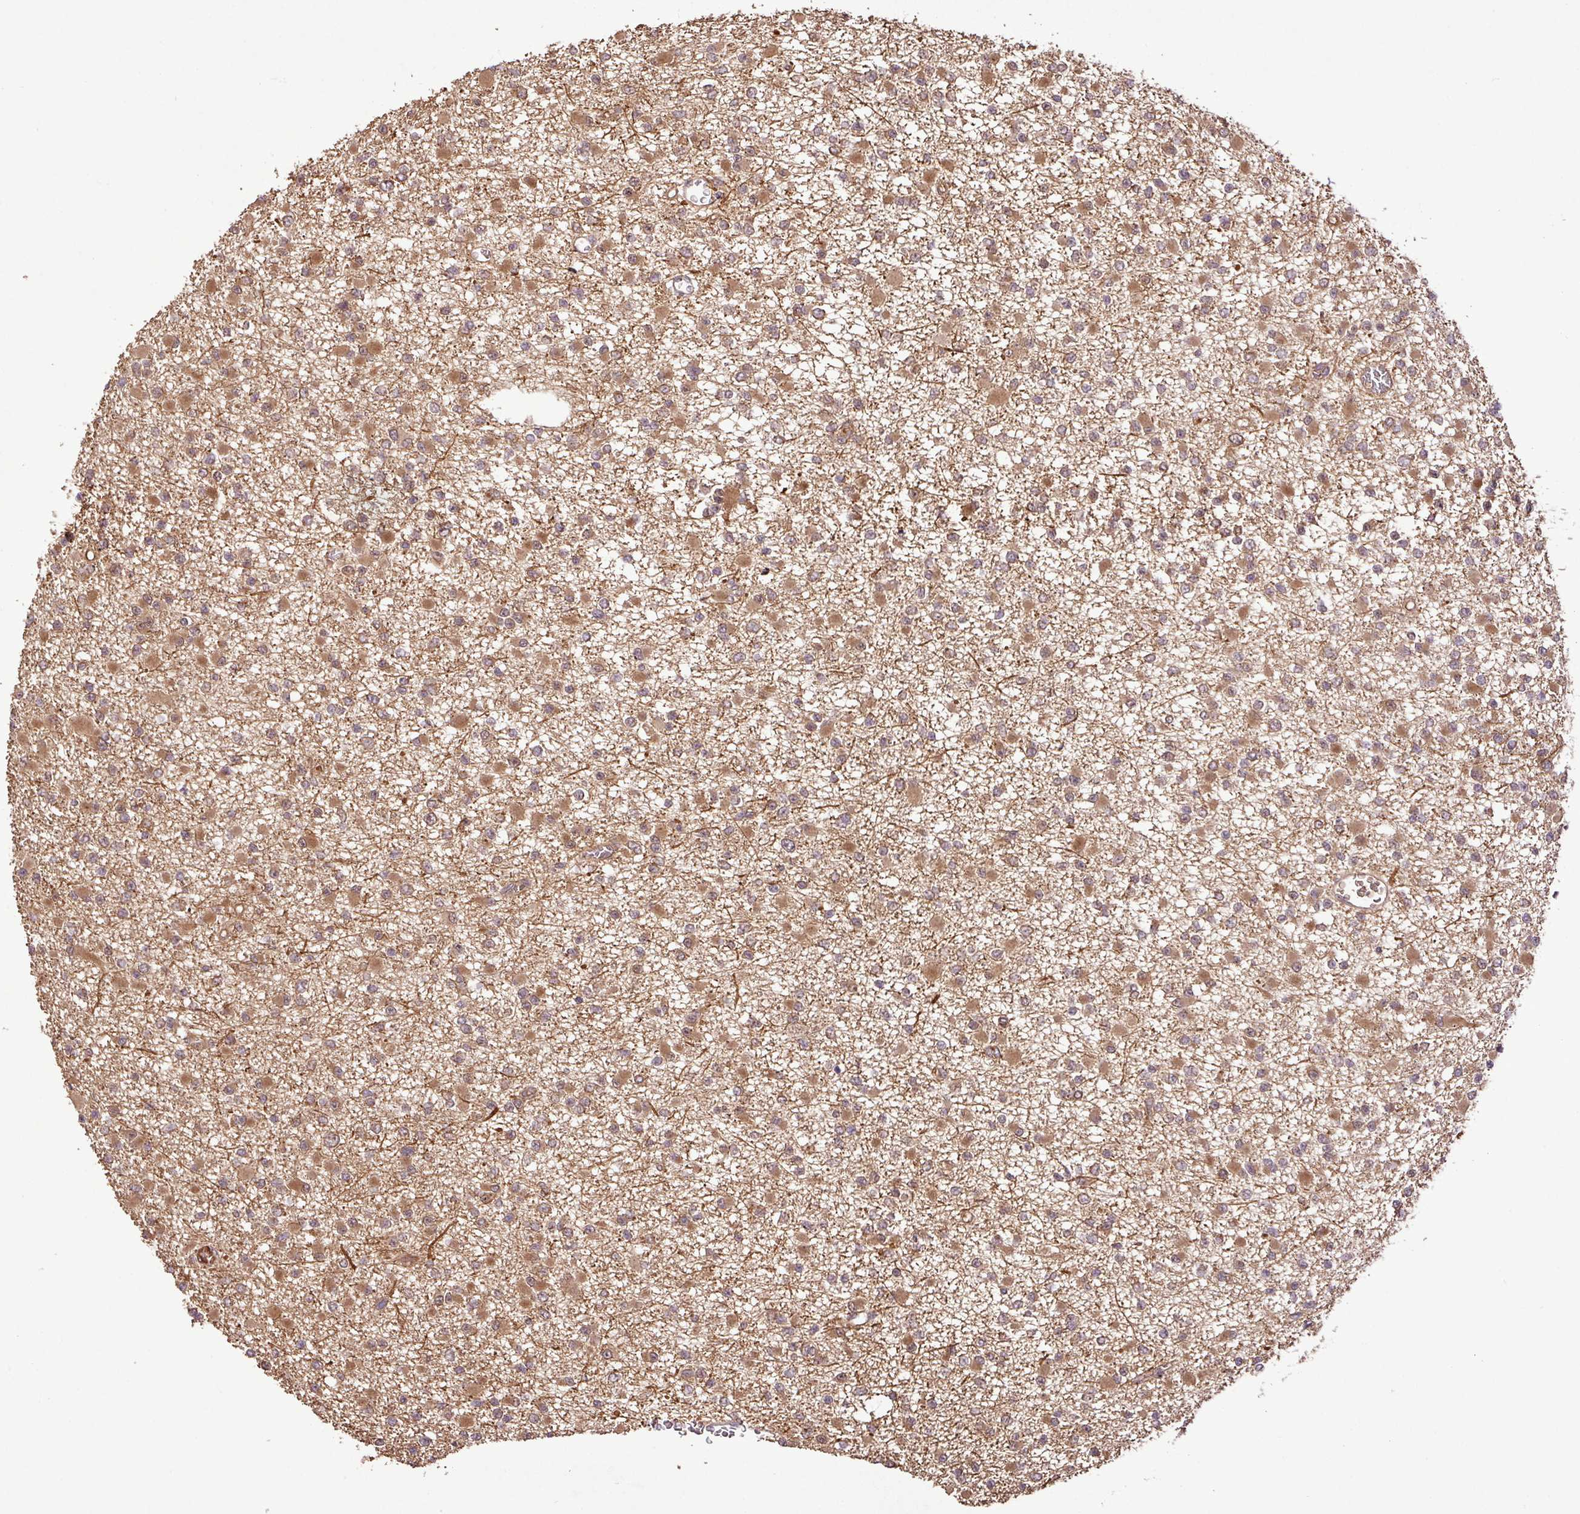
{"staining": {"intensity": "moderate", "quantity": ">75%", "location": "cytoplasmic/membranous,nuclear"}, "tissue": "glioma", "cell_type": "Tumor cells", "image_type": "cancer", "snomed": [{"axis": "morphology", "description": "Glioma, malignant, Low grade"}, {"axis": "topography", "description": "Brain"}], "caption": "High-power microscopy captured an IHC image of low-grade glioma (malignant), revealing moderate cytoplasmic/membranous and nuclear staining in about >75% of tumor cells.", "gene": "FAIM", "patient": {"sex": "female", "age": 22}}